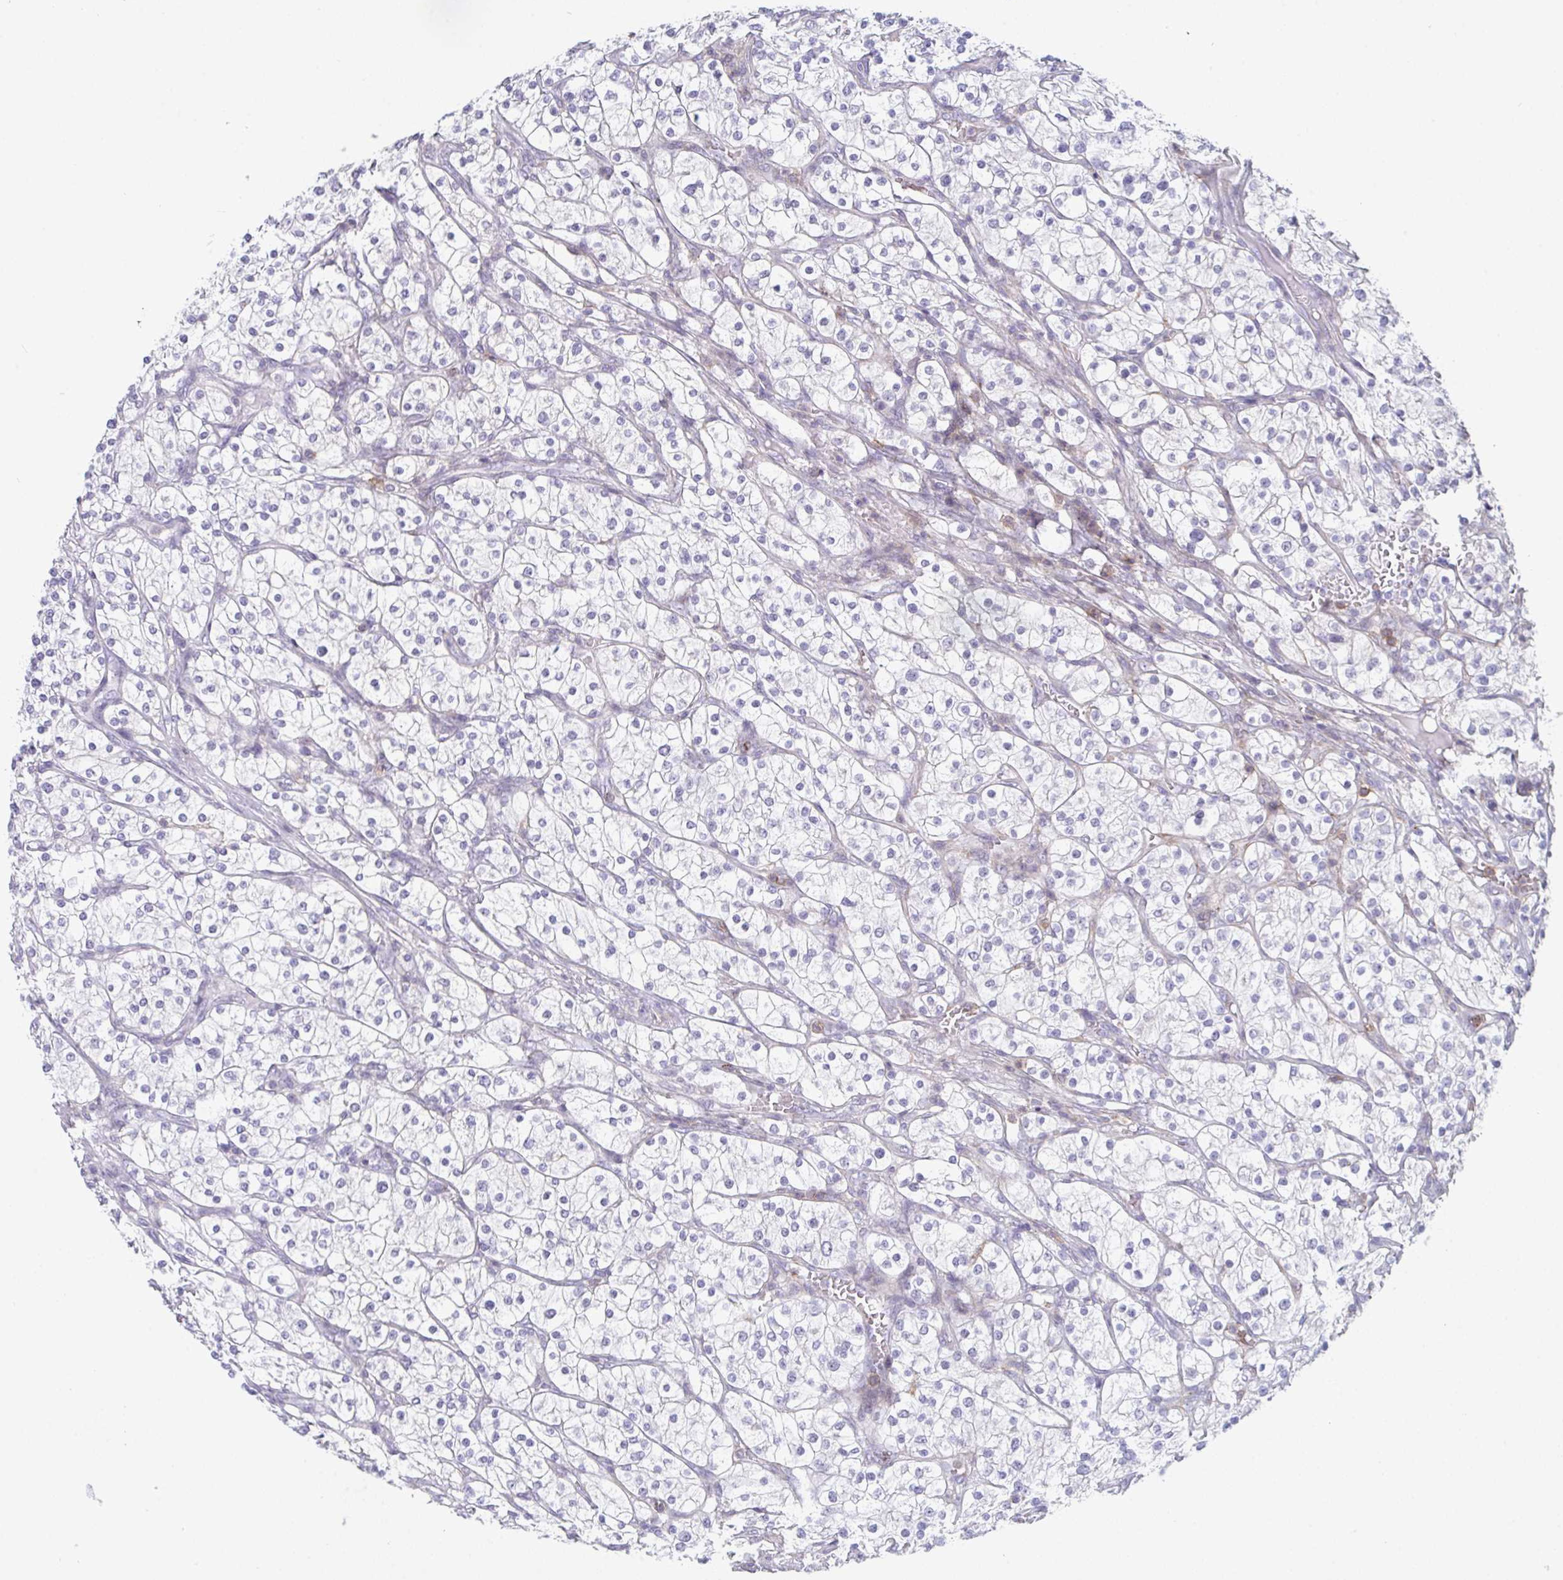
{"staining": {"intensity": "negative", "quantity": "none", "location": "none"}, "tissue": "renal cancer", "cell_type": "Tumor cells", "image_type": "cancer", "snomed": [{"axis": "morphology", "description": "Adenocarcinoma, NOS"}, {"axis": "topography", "description": "Kidney"}], "caption": "High power microscopy histopathology image of an immunohistochemistry photomicrograph of renal cancer (adenocarcinoma), revealing no significant staining in tumor cells. (Immunohistochemistry (ihc), brightfield microscopy, high magnification).", "gene": "DISP2", "patient": {"sex": "male", "age": 80}}